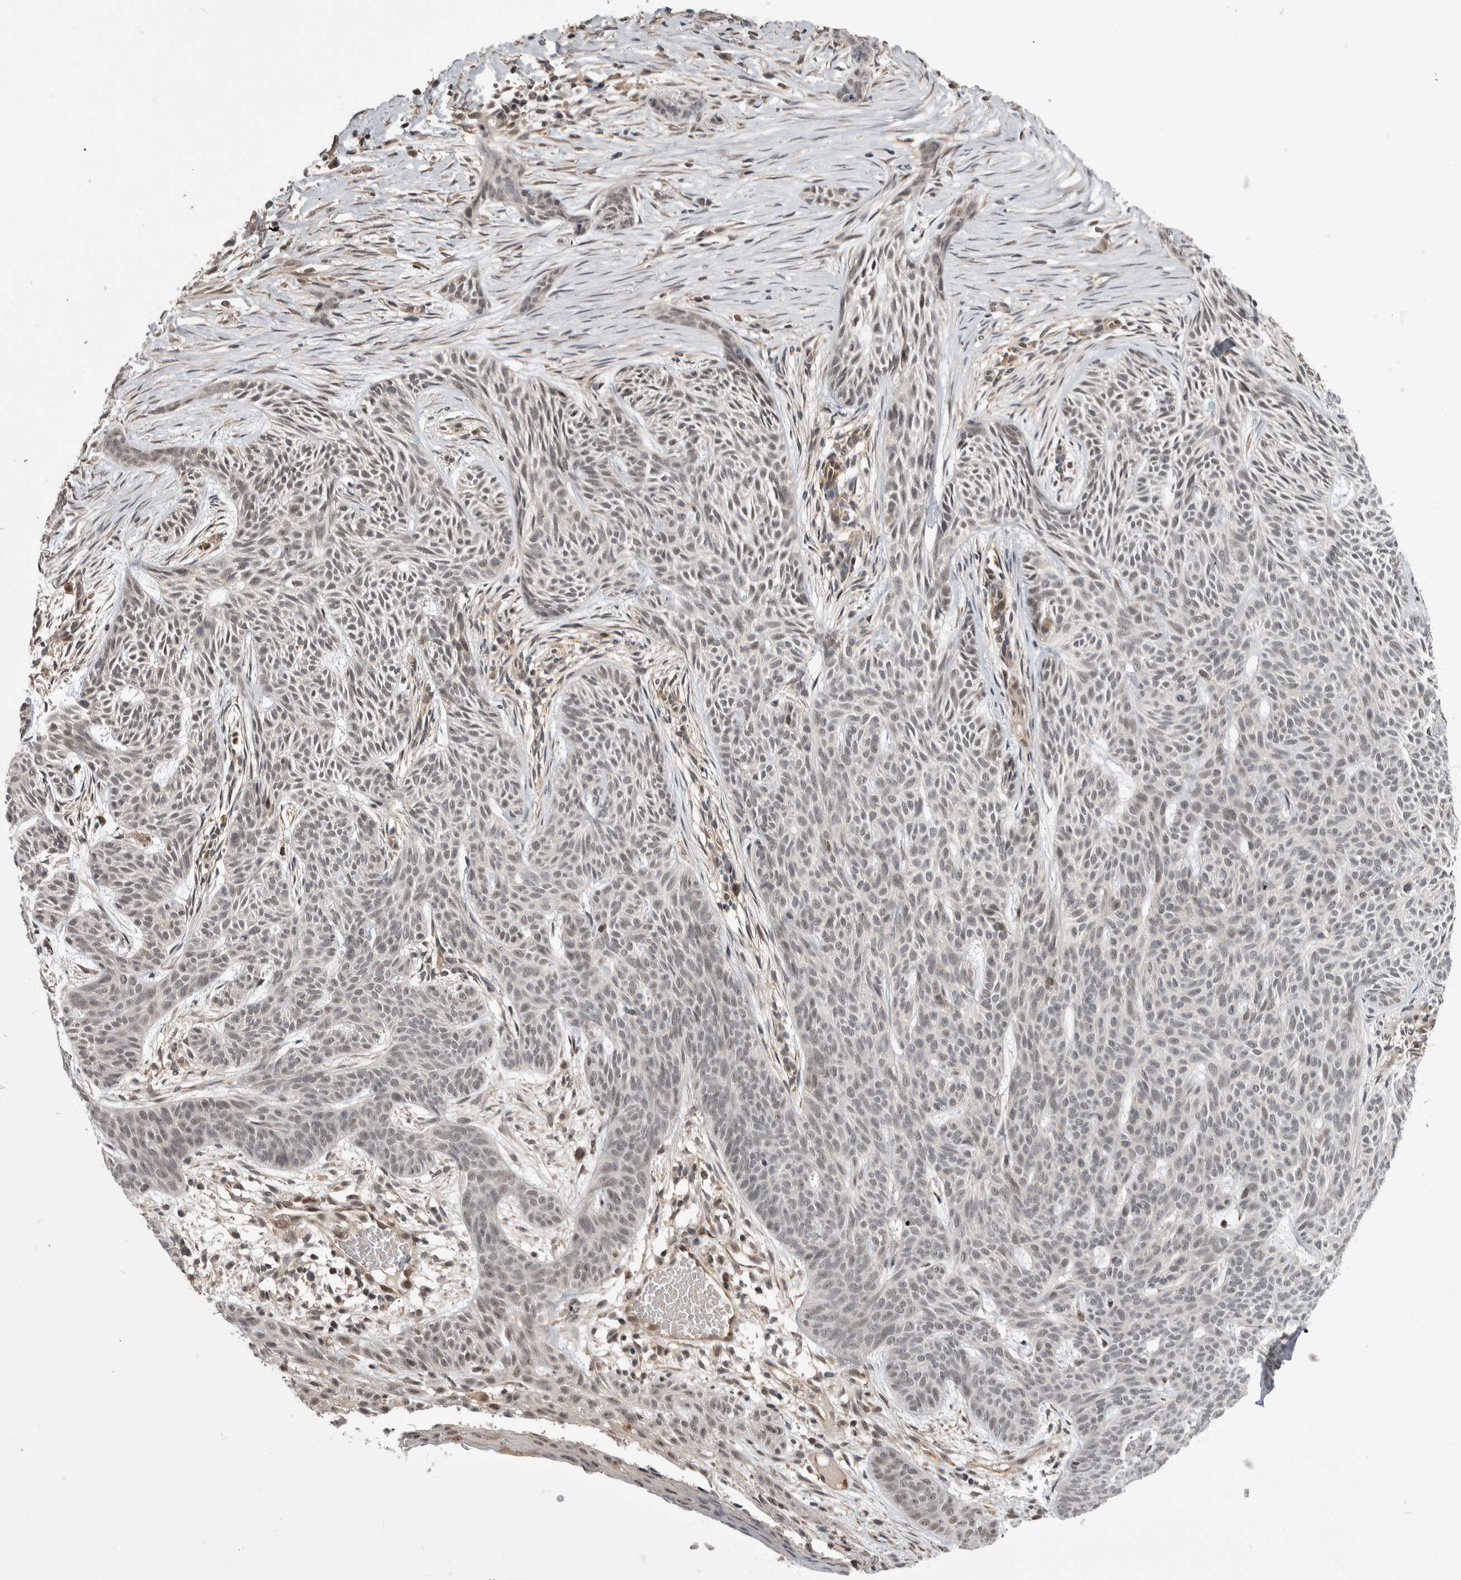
{"staining": {"intensity": "negative", "quantity": "none", "location": "none"}, "tissue": "skin cancer", "cell_type": "Tumor cells", "image_type": "cancer", "snomed": [{"axis": "morphology", "description": "Basal cell carcinoma"}, {"axis": "topography", "description": "Skin"}], "caption": "Tumor cells show no significant staining in skin cancer (basal cell carcinoma).", "gene": "PRDM4", "patient": {"sex": "female", "age": 59}}